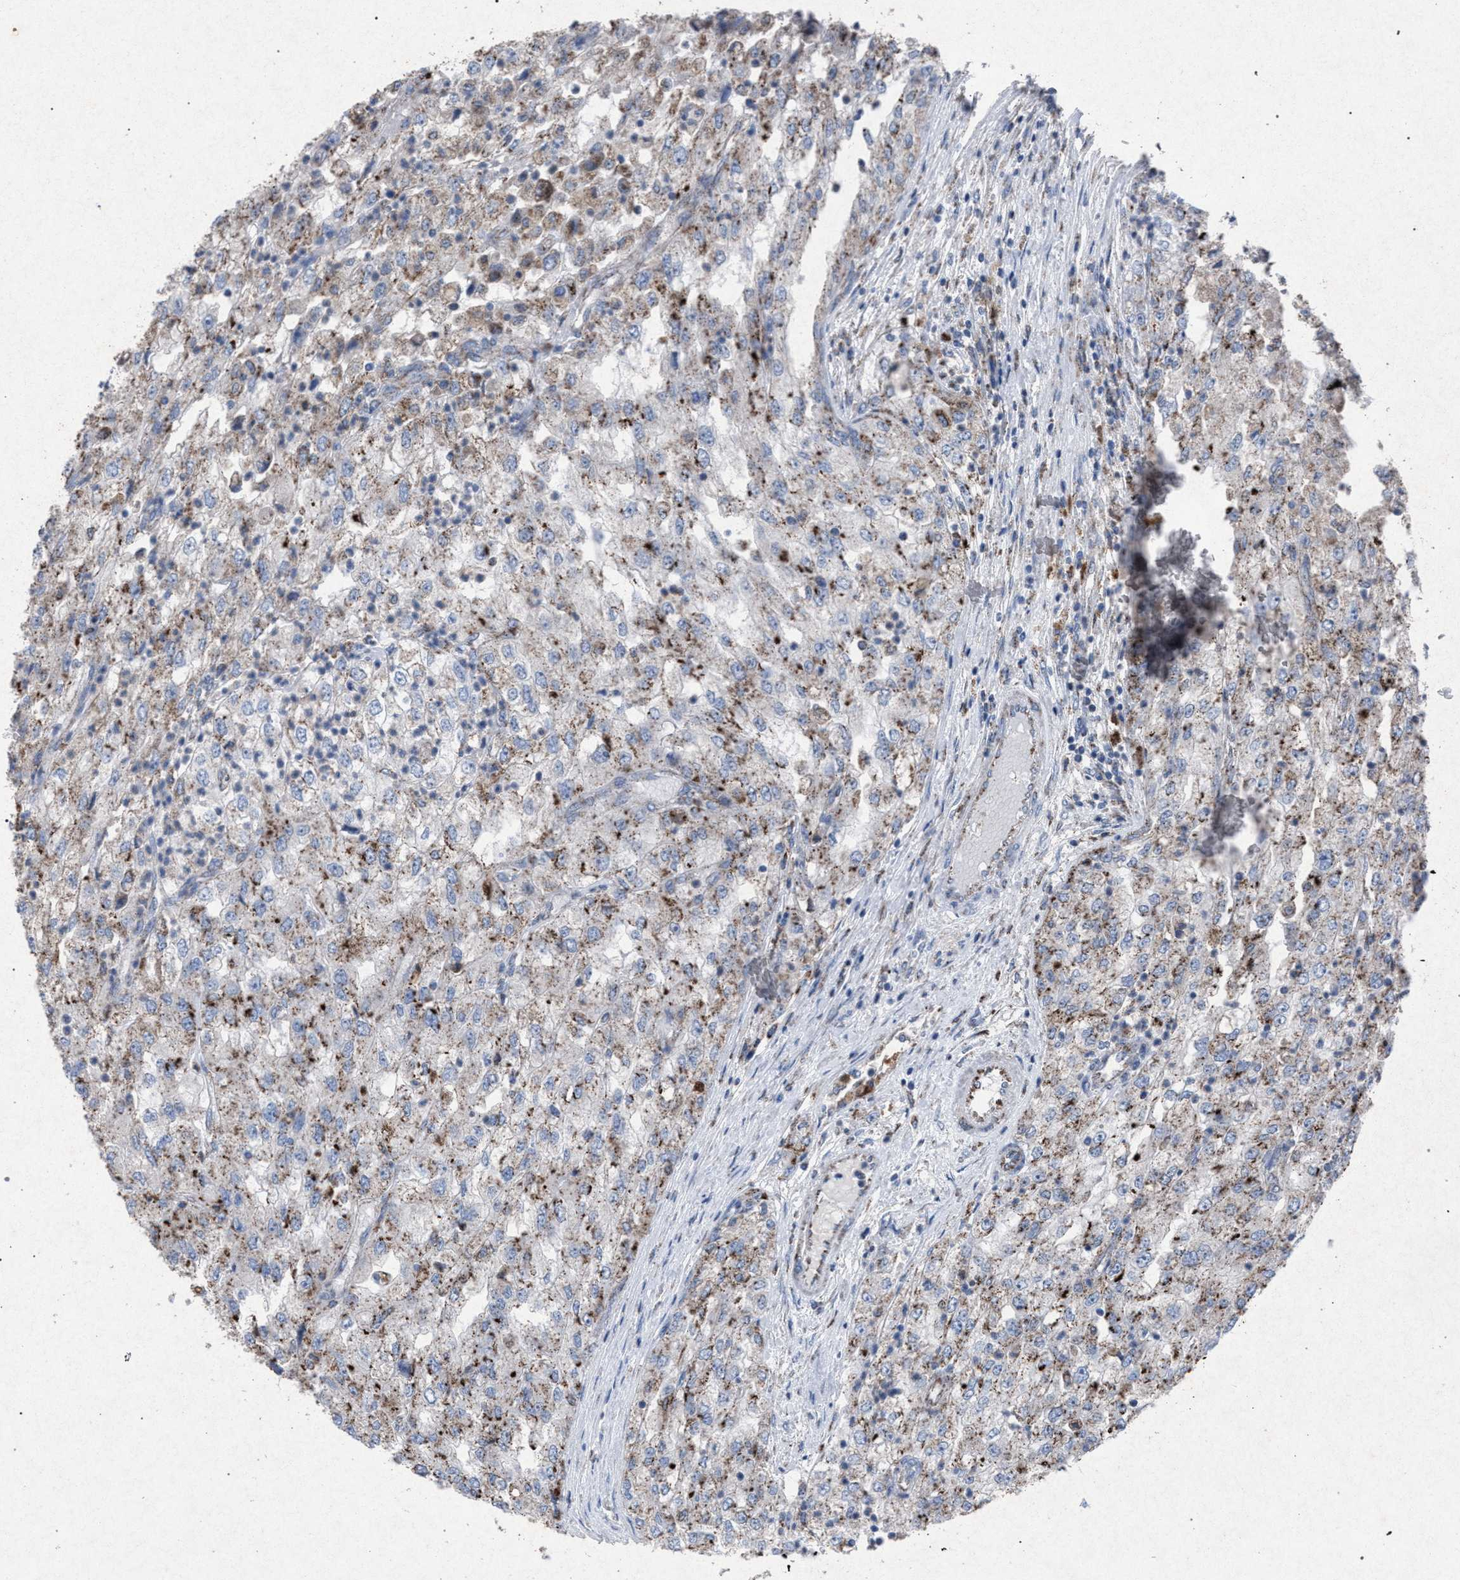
{"staining": {"intensity": "weak", "quantity": ">75%", "location": "cytoplasmic/membranous"}, "tissue": "renal cancer", "cell_type": "Tumor cells", "image_type": "cancer", "snomed": [{"axis": "morphology", "description": "Adenocarcinoma, NOS"}, {"axis": "topography", "description": "Kidney"}], "caption": "An immunohistochemistry (IHC) photomicrograph of tumor tissue is shown. Protein staining in brown labels weak cytoplasmic/membranous positivity in renal cancer within tumor cells.", "gene": "HSD17B4", "patient": {"sex": "female", "age": 54}}